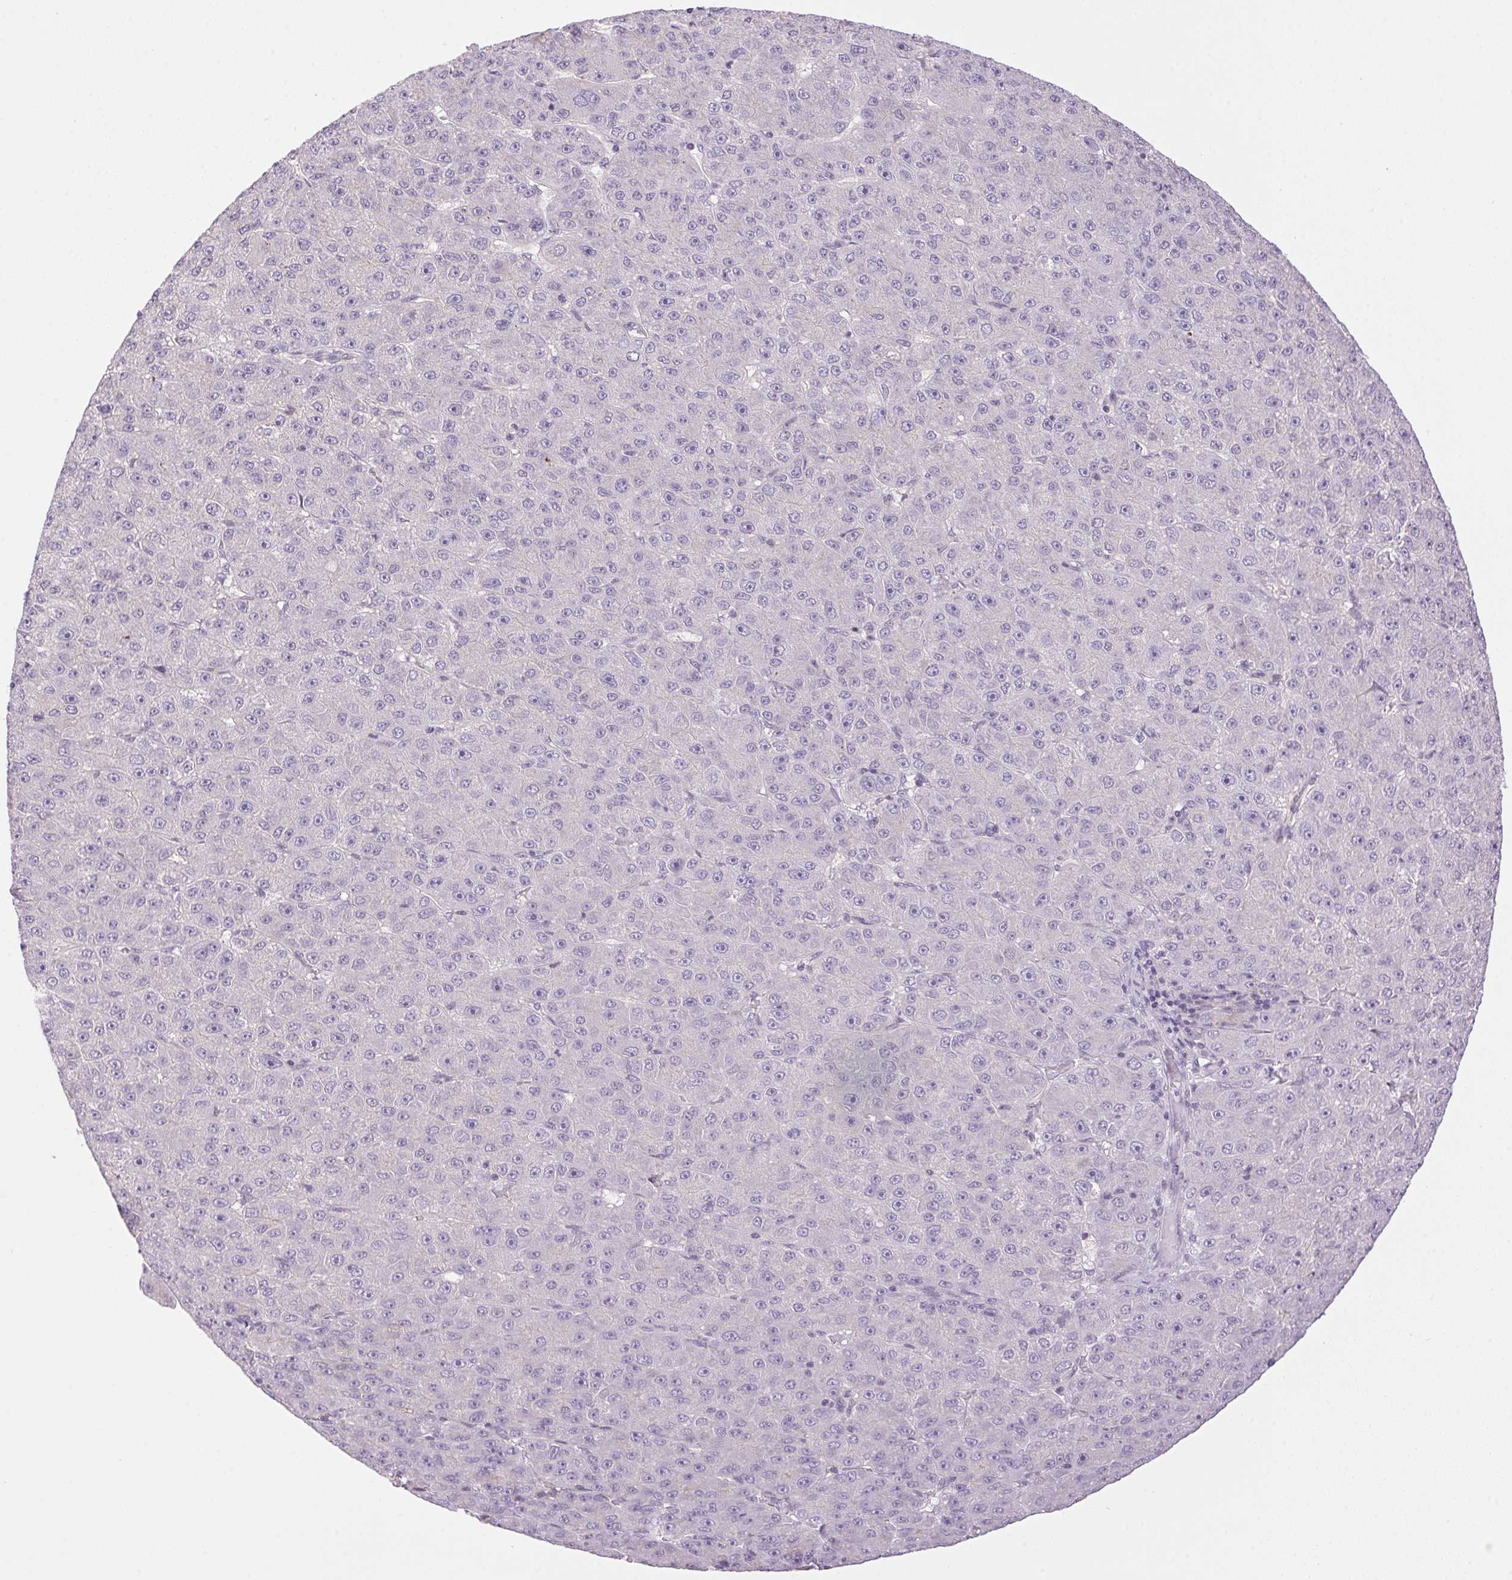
{"staining": {"intensity": "negative", "quantity": "none", "location": "none"}, "tissue": "liver cancer", "cell_type": "Tumor cells", "image_type": "cancer", "snomed": [{"axis": "morphology", "description": "Carcinoma, Hepatocellular, NOS"}, {"axis": "topography", "description": "Liver"}], "caption": "Hepatocellular carcinoma (liver) was stained to show a protein in brown. There is no significant positivity in tumor cells. (DAB immunohistochemistry (IHC), high magnification).", "gene": "SMIM13", "patient": {"sex": "male", "age": 67}}